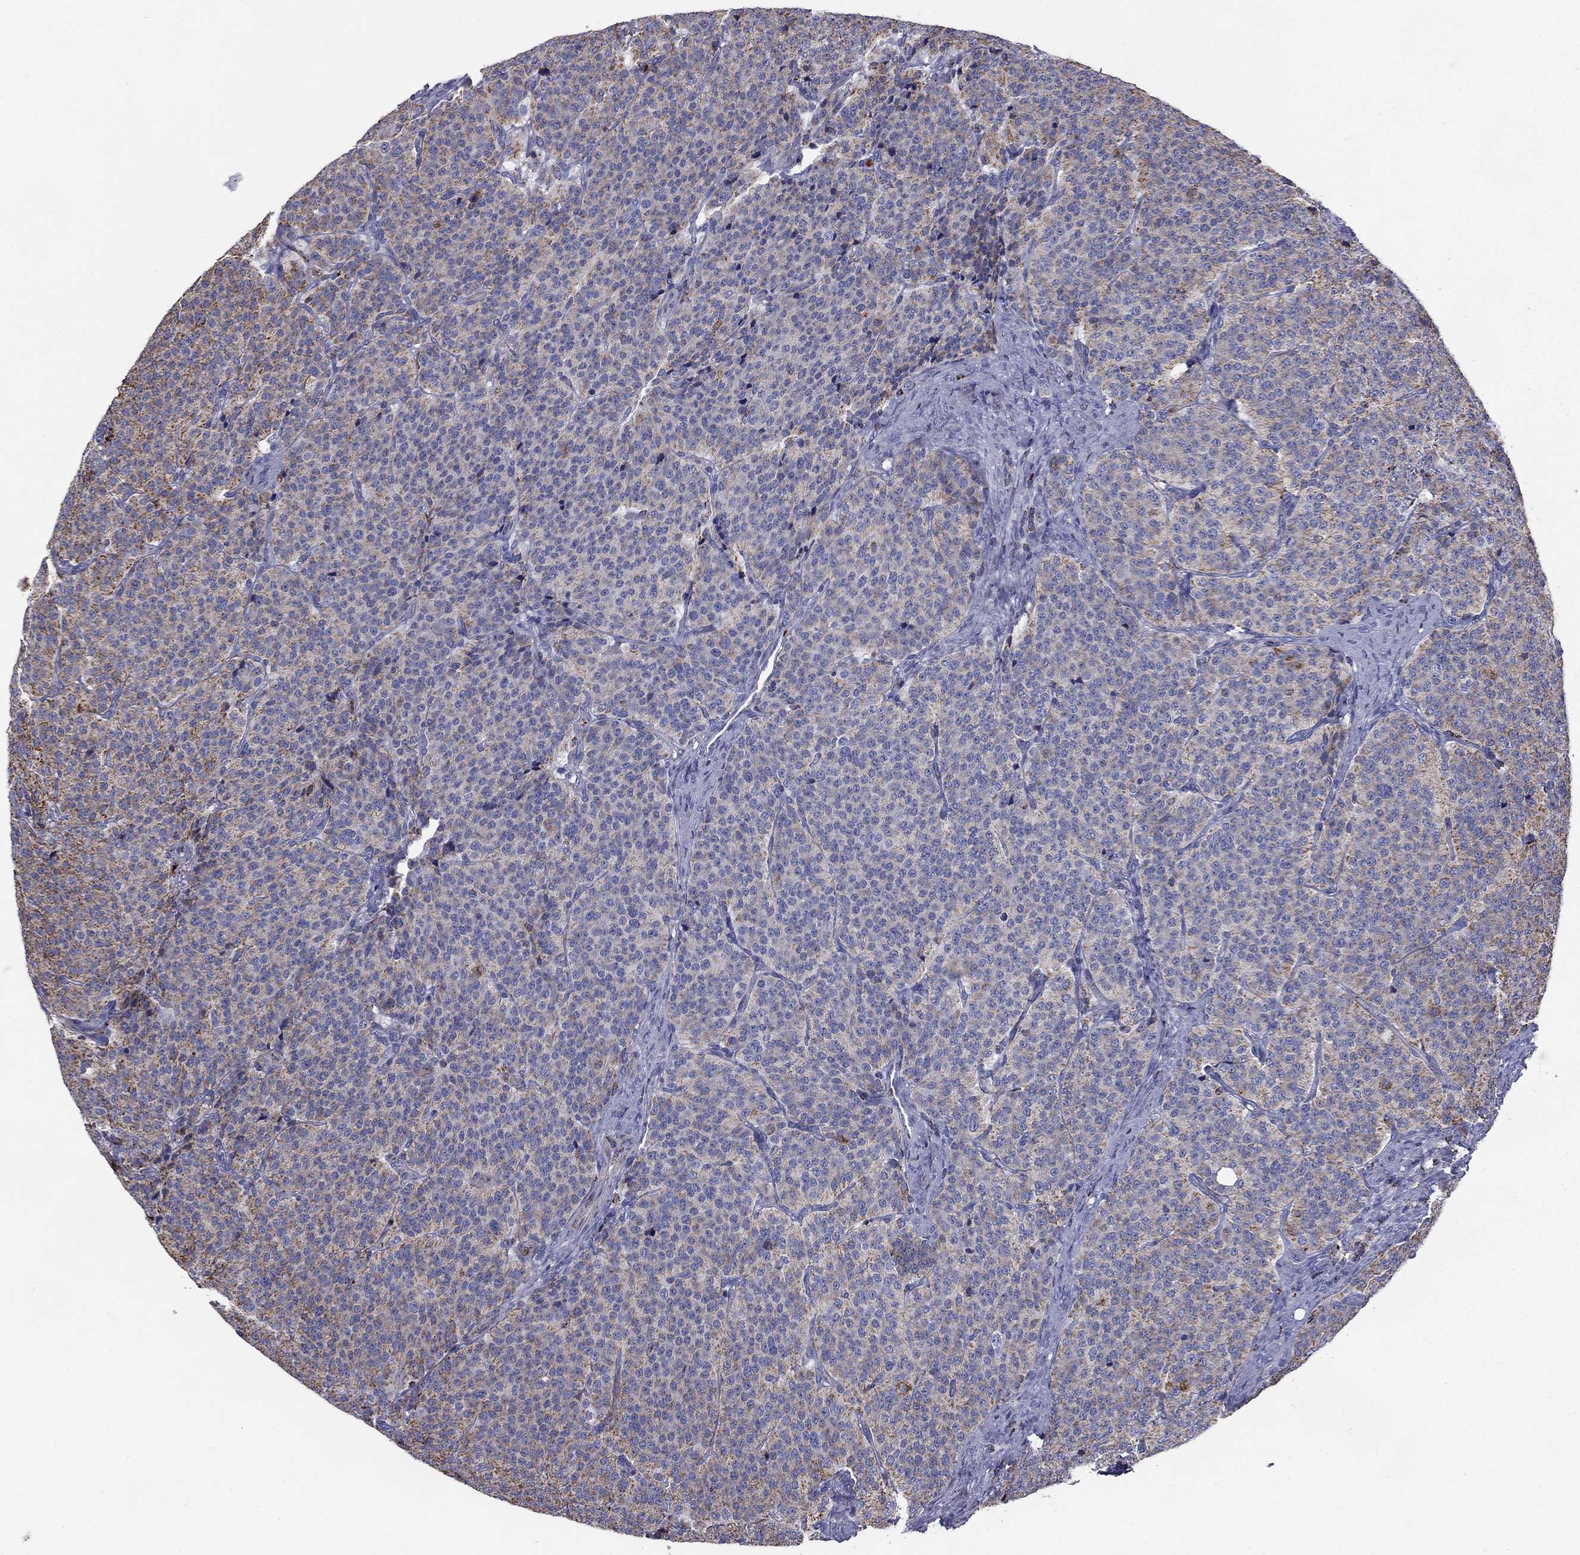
{"staining": {"intensity": "moderate", "quantity": ">75%", "location": "cytoplasmic/membranous"}, "tissue": "carcinoid", "cell_type": "Tumor cells", "image_type": "cancer", "snomed": [{"axis": "morphology", "description": "Carcinoid, malignant, NOS"}, {"axis": "topography", "description": "Small intestine"}], "caption": "DAB (3,3'-diaminobenzidine) immunohistochemical staining of human malignant carcinoid reveals moderate cytoplasmic/membranous protein expression in approximately >75% of tumor cells. (brown staining indicates protein expression, while blue staining denotes nuclei).", "gene": "NDUFA4L2", "patient": {"sex": "female", "age": 58}}